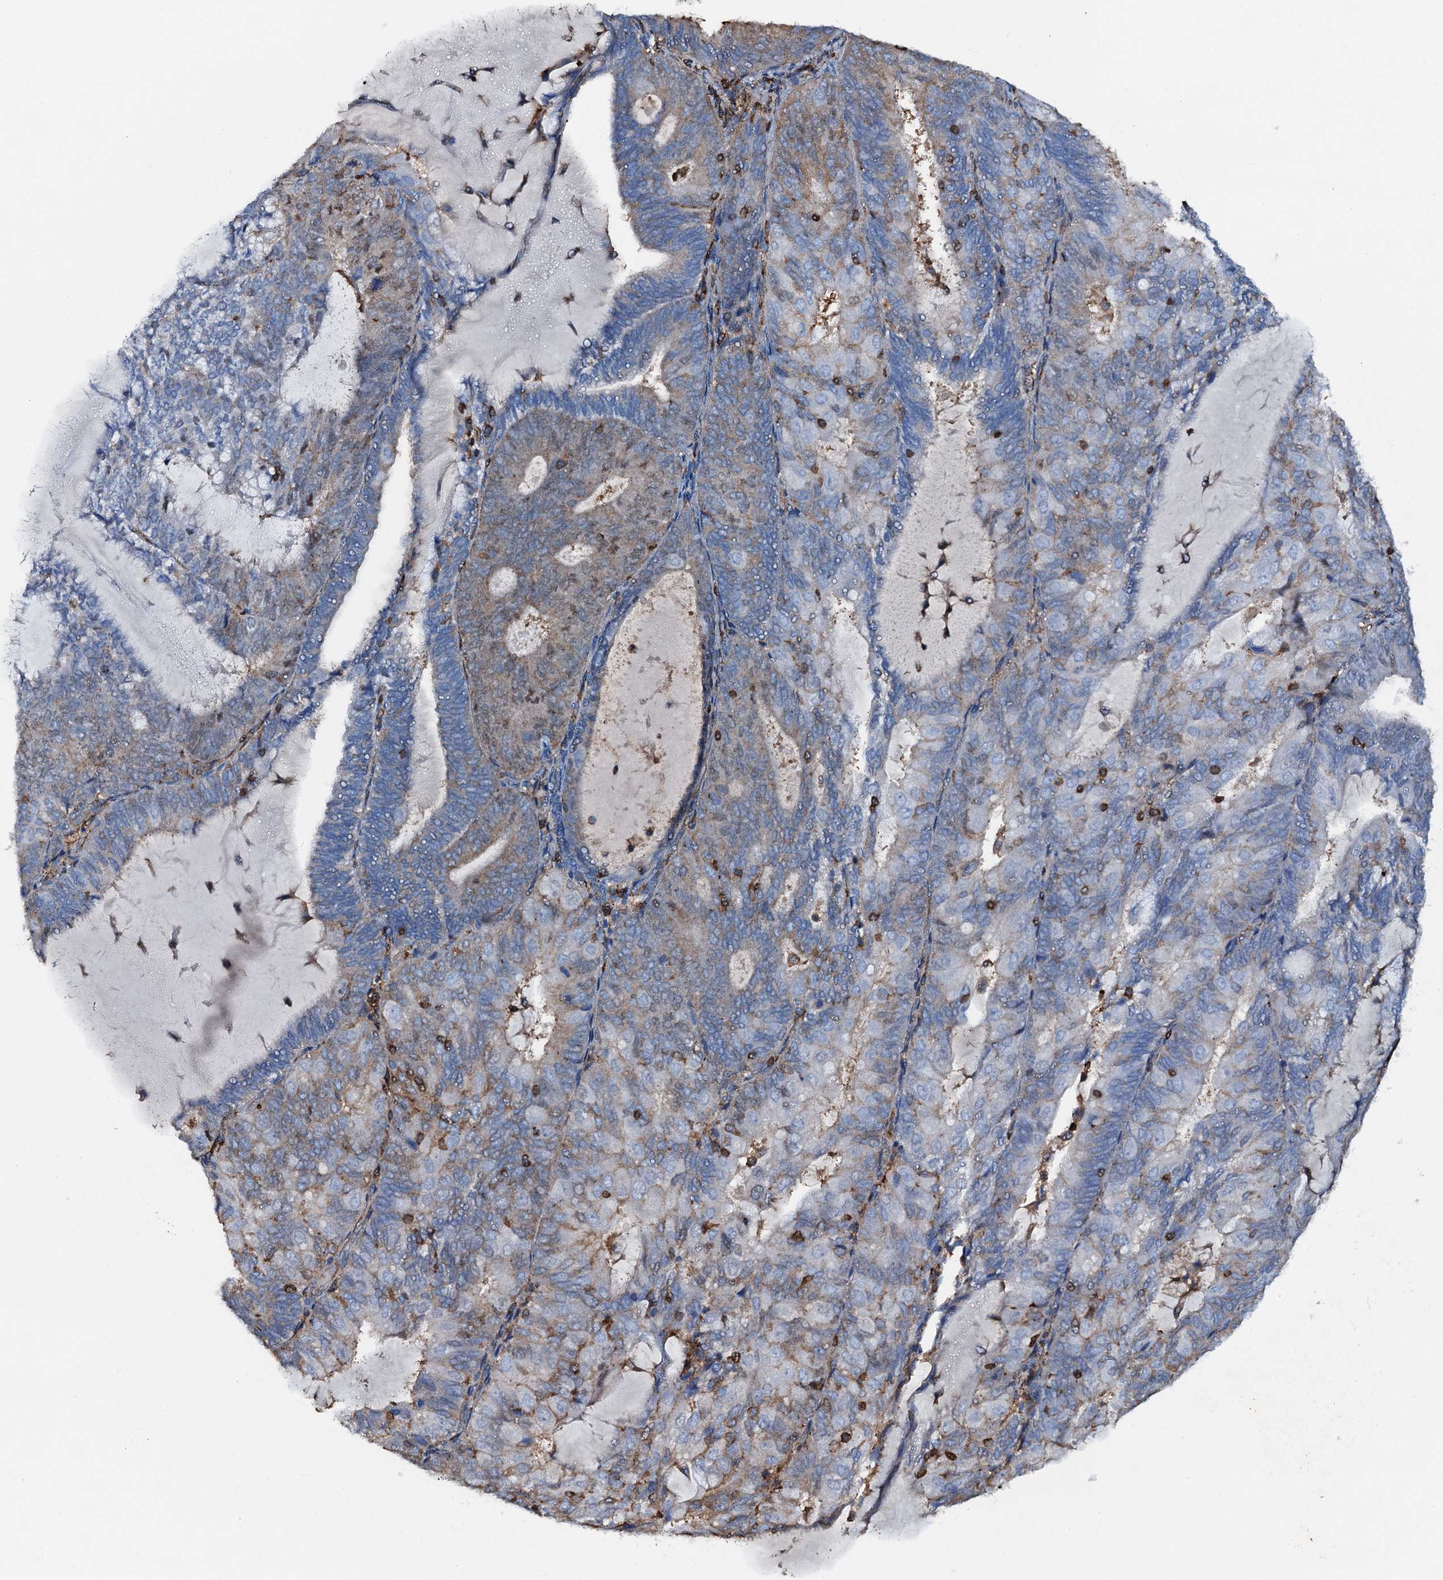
{"staining": {"intensity": "moderate", "quantity": "<25%", "location": "cytoplasmic/membranous"}, "tissue": "endometrial cancer", "cell_type": "Tumor cells", "image_type": "cancer", "snomed": [{"axis": "morphology", "description": "Adenocarcinoma, NOS"}, {"axis": "topography", "description": "Endometrium"}], "caption": "A low amount of moderate cytoplasmic/membranous positivity is seen in approximately <25% of tumor cells in endometrial adenocarcinoma tissue.", "gene": "MS4A4E", "patient": {"sex": "female", "age": 81}}